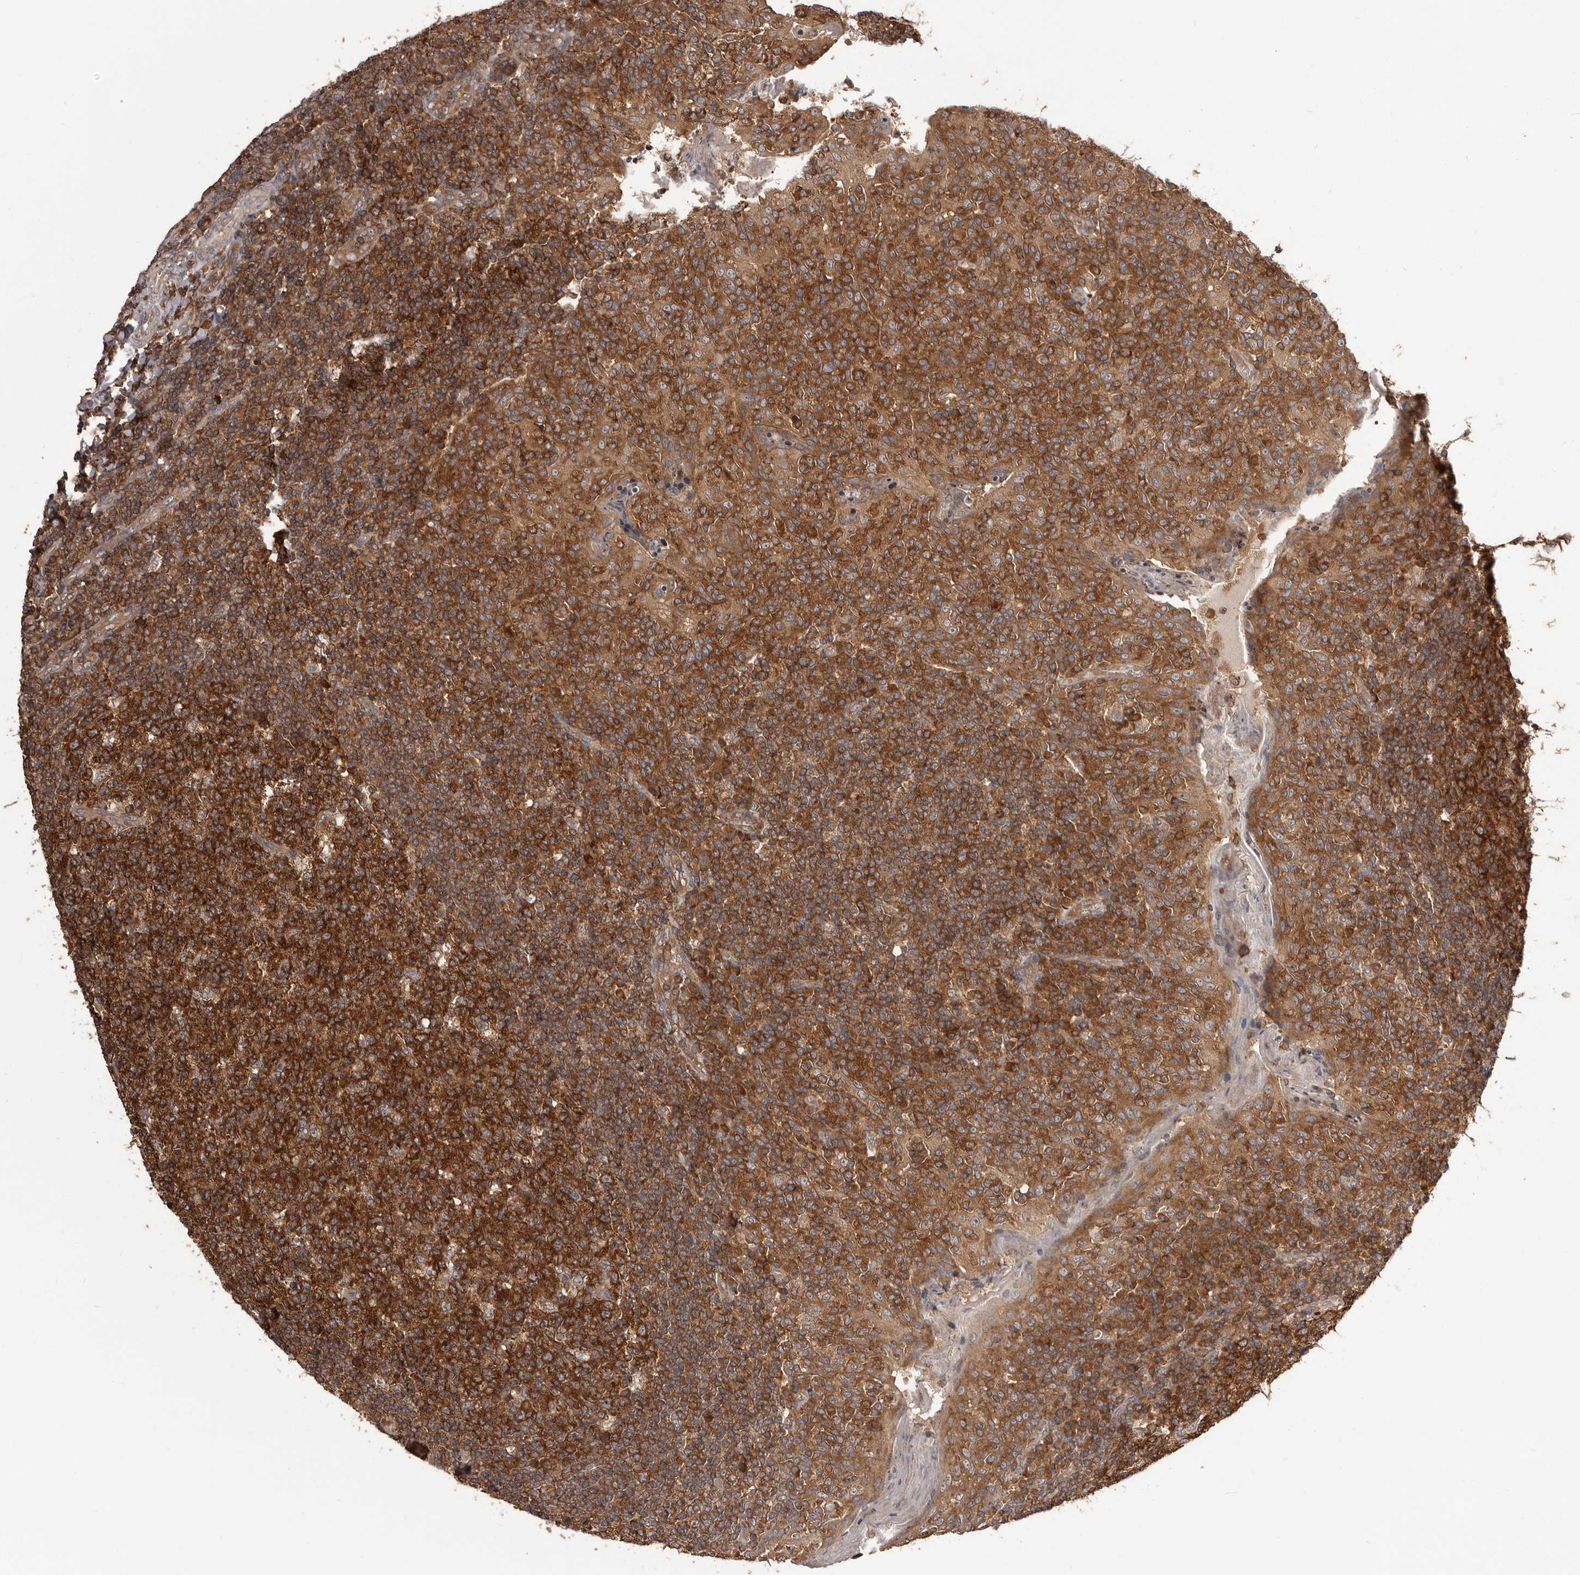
{"staining": {"intensity": "strong", "quantity": ">75%", "location": "cytoplasmic/membranous"}, "tissue": "tonsil", "cell_type": "Germinal center cells", "image_type": "normal", "snomed": [{"axis": "morphology", "description": "Normal tissue, NOS"}, {"axis": "topography", "description": "Tonsil"}], "caption": "IHC photomicrograph of benign tonsil stained for a protein (brown), which demonstrates high levels of strong cytoplasmic/membranous staining in approximately >75% of germinal center cells.", "gene": "HBS1L", "patient": {"sex": "female", "age": 19}}